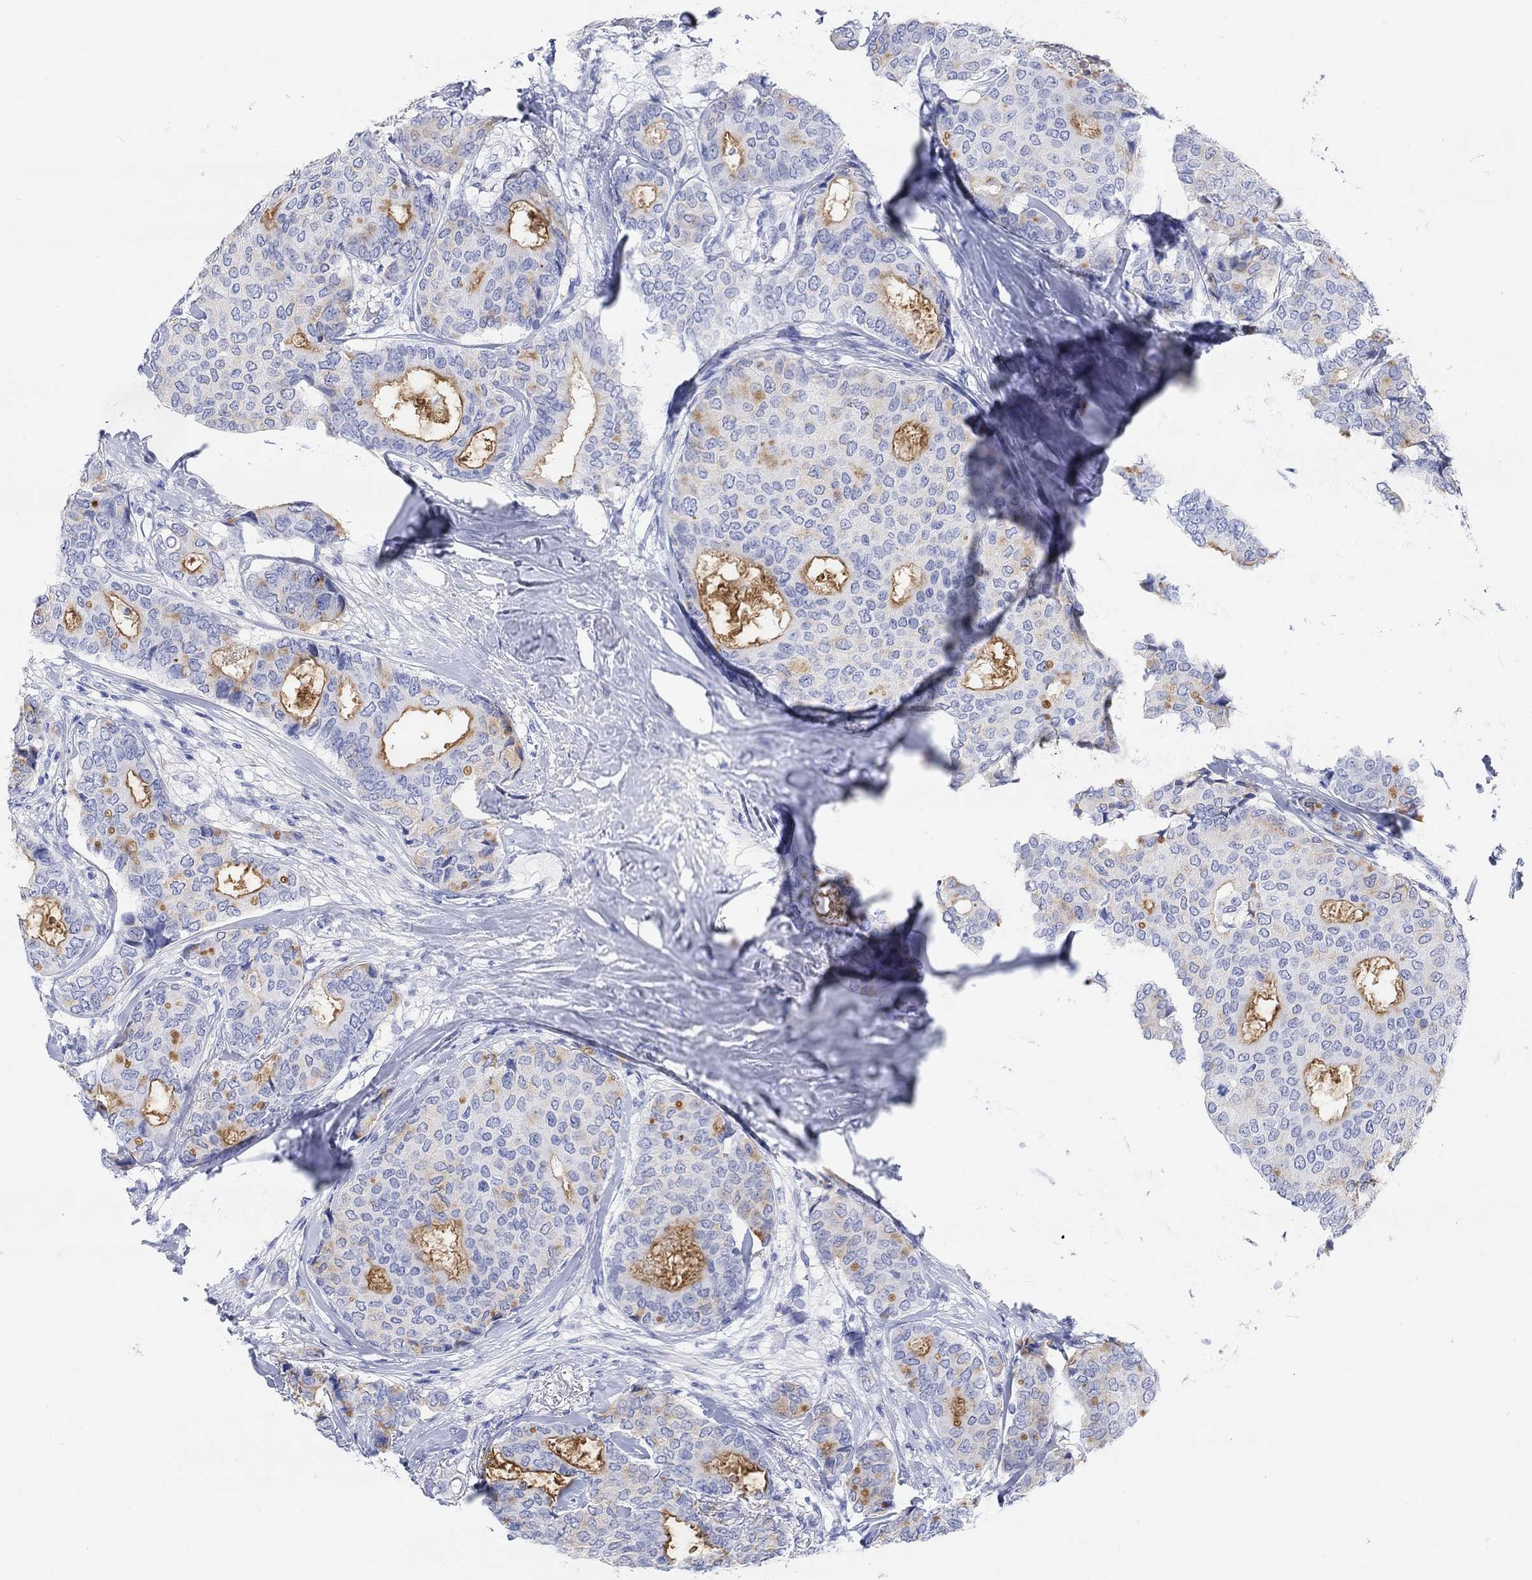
{"staining": {"intensity": "strong", "quantity": "<25%", "location": "cytoplasmic/membranous"}, "tissue": "breast cancer", "cell_type": "Tumor cells", "image_type": "cancer", "snomed": [{"axis": "morphology", "description": "Duct carcinoma"}, {"axis": "topography", "description": "Breast"}], "caption": "Human breast invasive ductal carcinoma stained with a protein marker displays strong staining in tumor cells.", "gene": "XIRP2", "patient": {"sex": "female", "age": 75}}